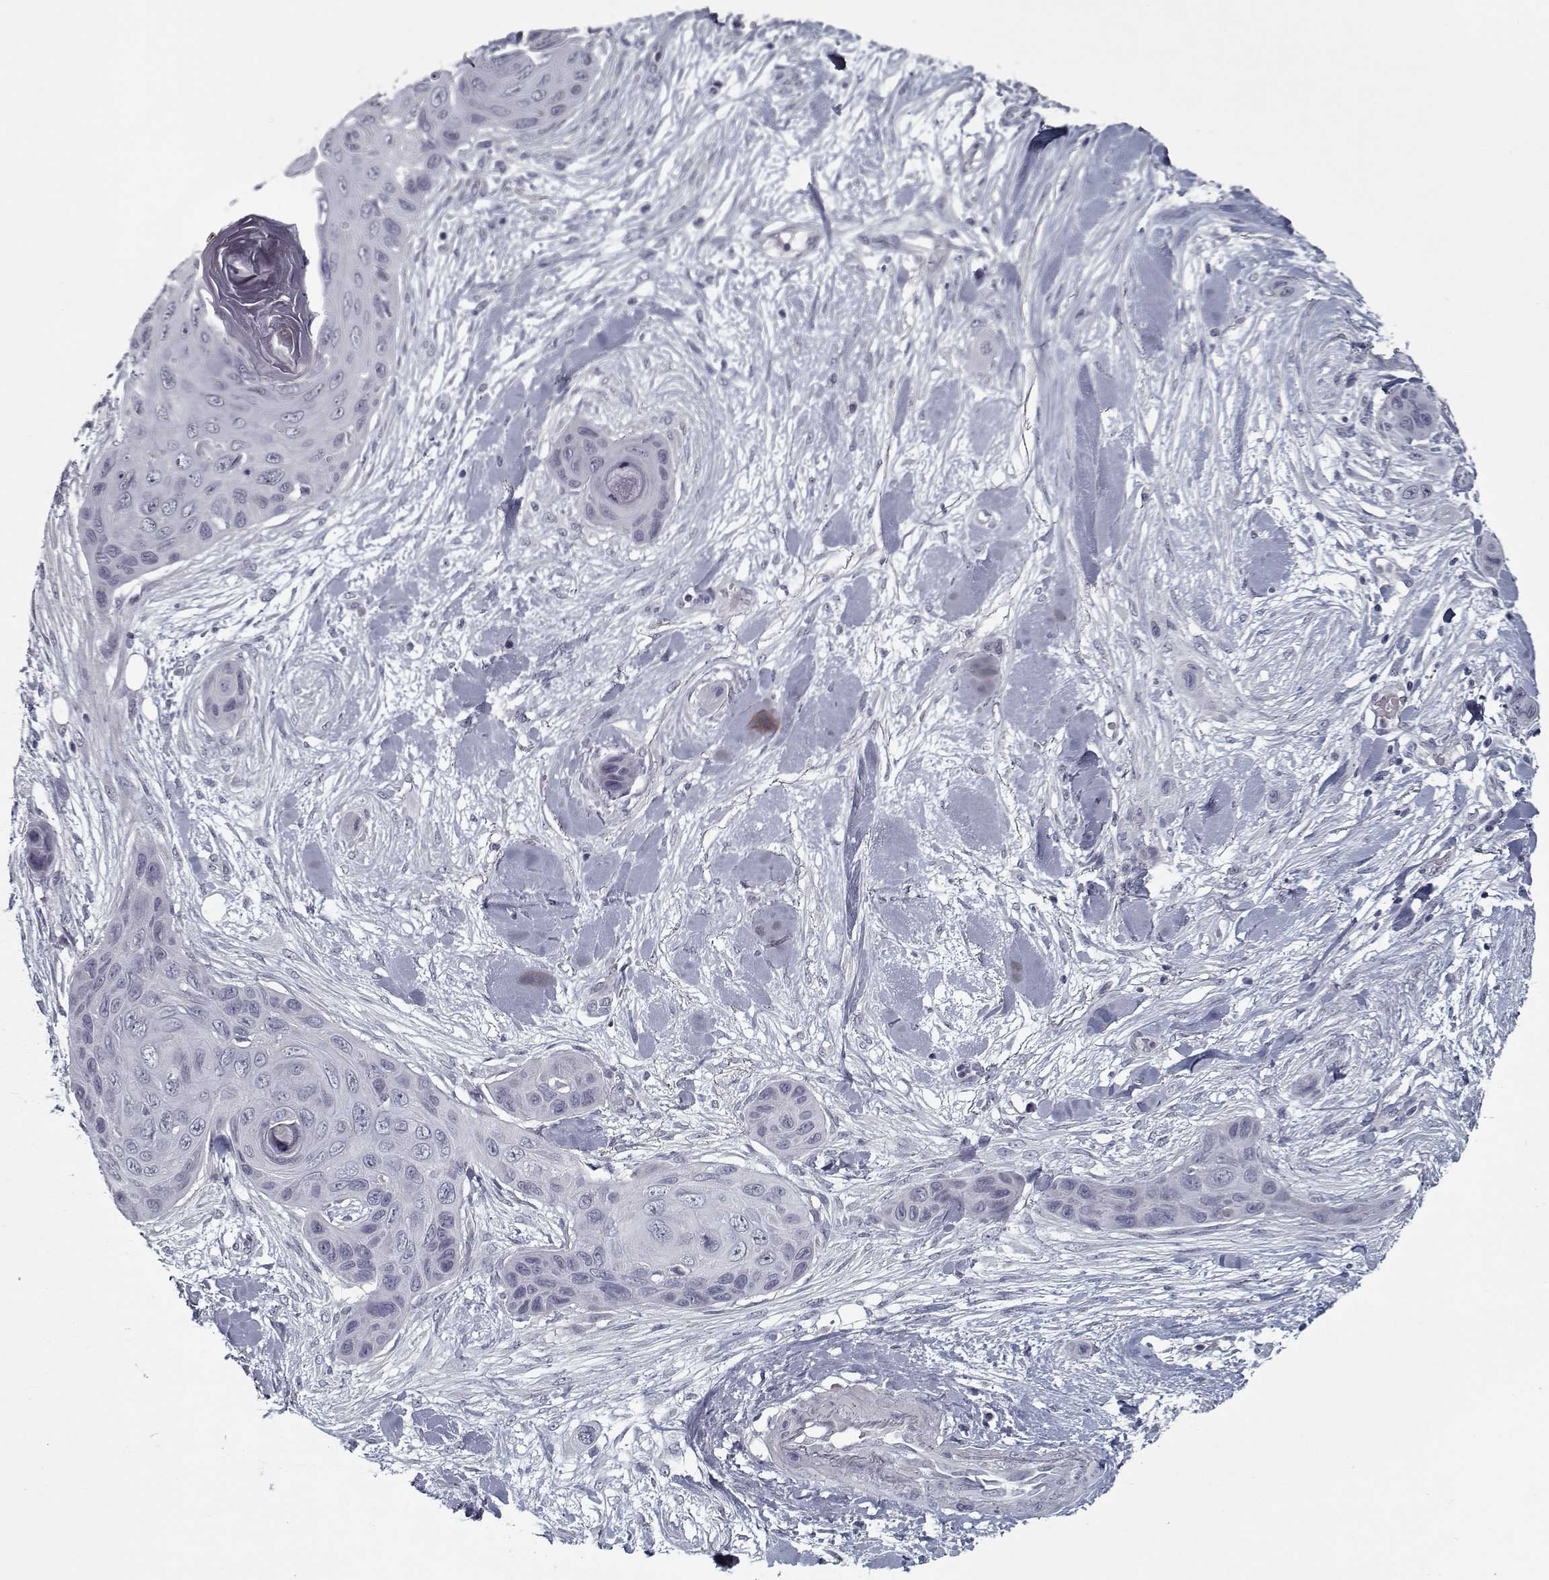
{"staining": {"intensity": "negative", "quantity": "none", "location": "none"}, "tissue": "skin cancer", "cell_type": "Tumor cells", "image_type": "cancer", "snomed": [{"axis": "morphology", "description": "Squamous cell carcinoma, NOS"}, {"axis": "topography", "description": "Skin"}], "caption": "This is an immunohistochemistry image of human skin cancer (squamous cell carcinoma). There is no staining in tumor cells.", "gene": "GAD2", "patient": {"sex": "male", "age": 82}}